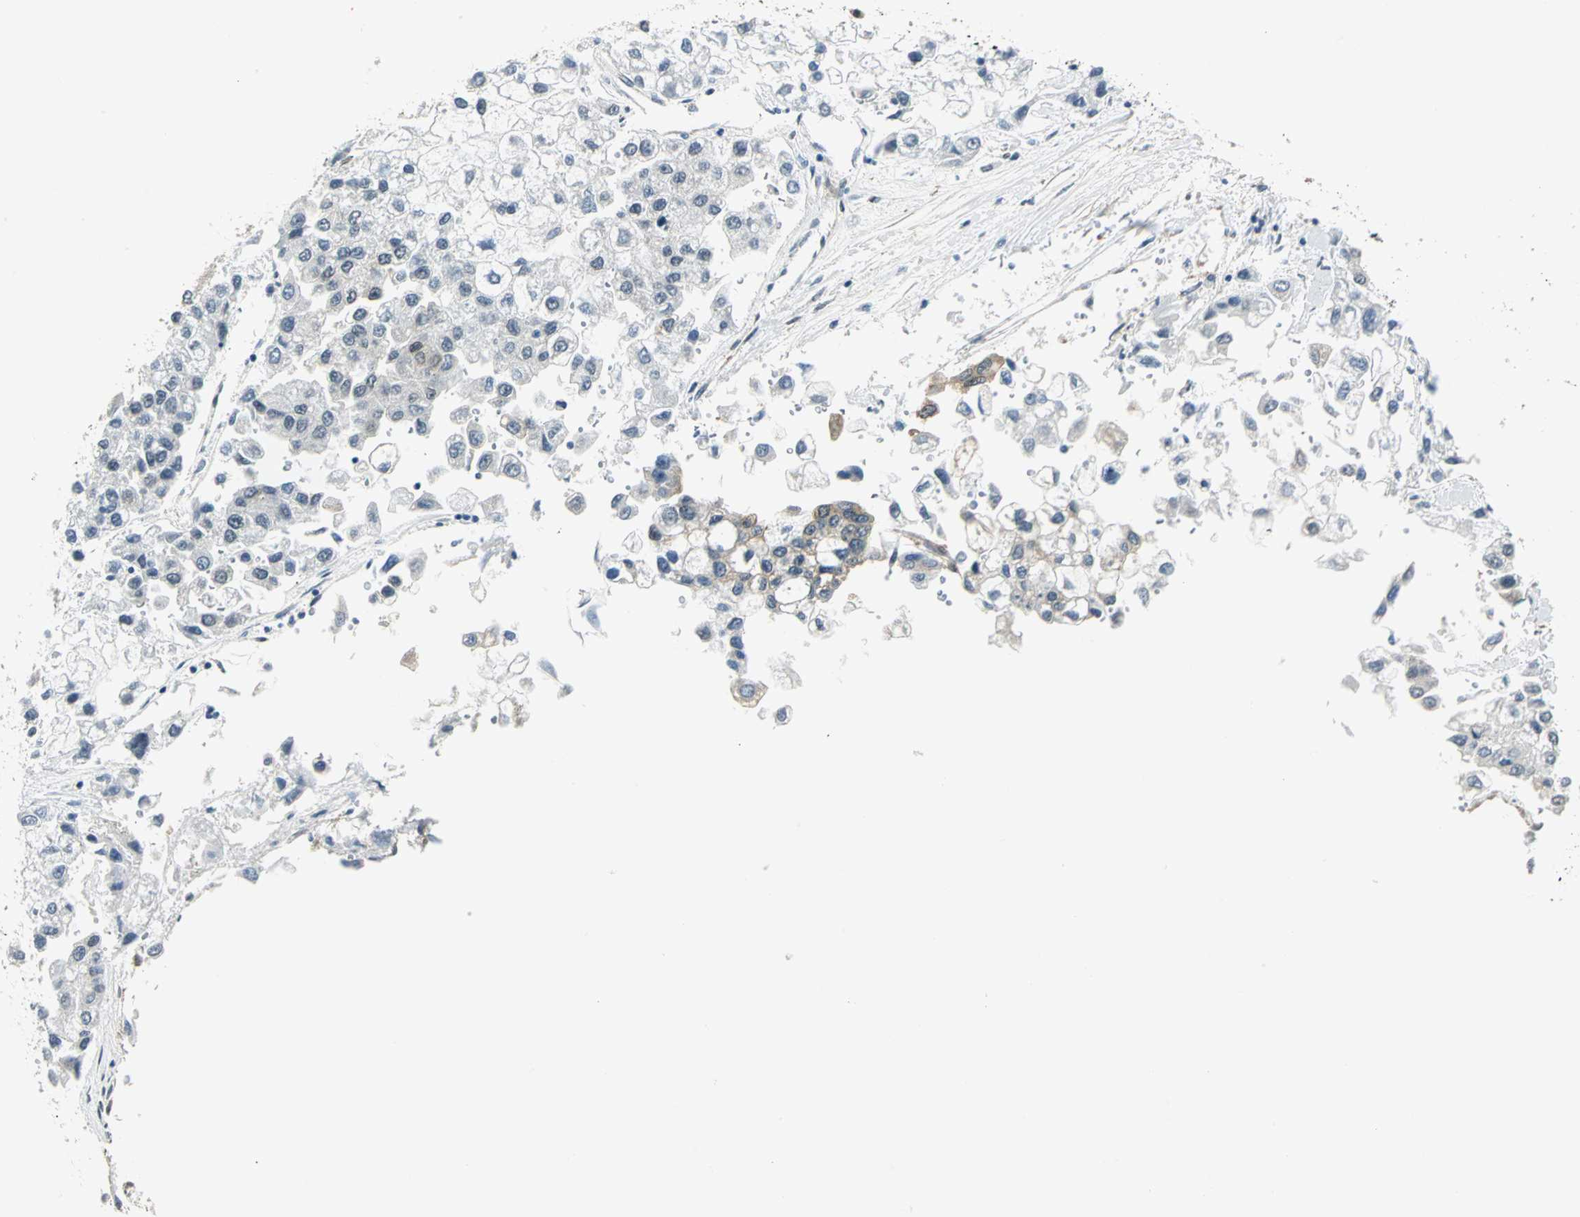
{"staining": {"intensity": "negative", "quantity": "none", "location": "none"}, "tissue": "liver cancer", "cell_type": "Tumor cells", "image_type": "cancer", "snomed": [{"axis": "morphology", "description": "Carcinoma, Hepatocellular, NOS"}, {"axis": "topography", "description": "Liver"}], "caption": "Immunohistochemistry (IHC) of human liver cancer (hepatocellular carcinoma) demonstrates no positivity in tumor cells.", "gene": "DDX5", "patient": {"sex": "female", "age": 66}}